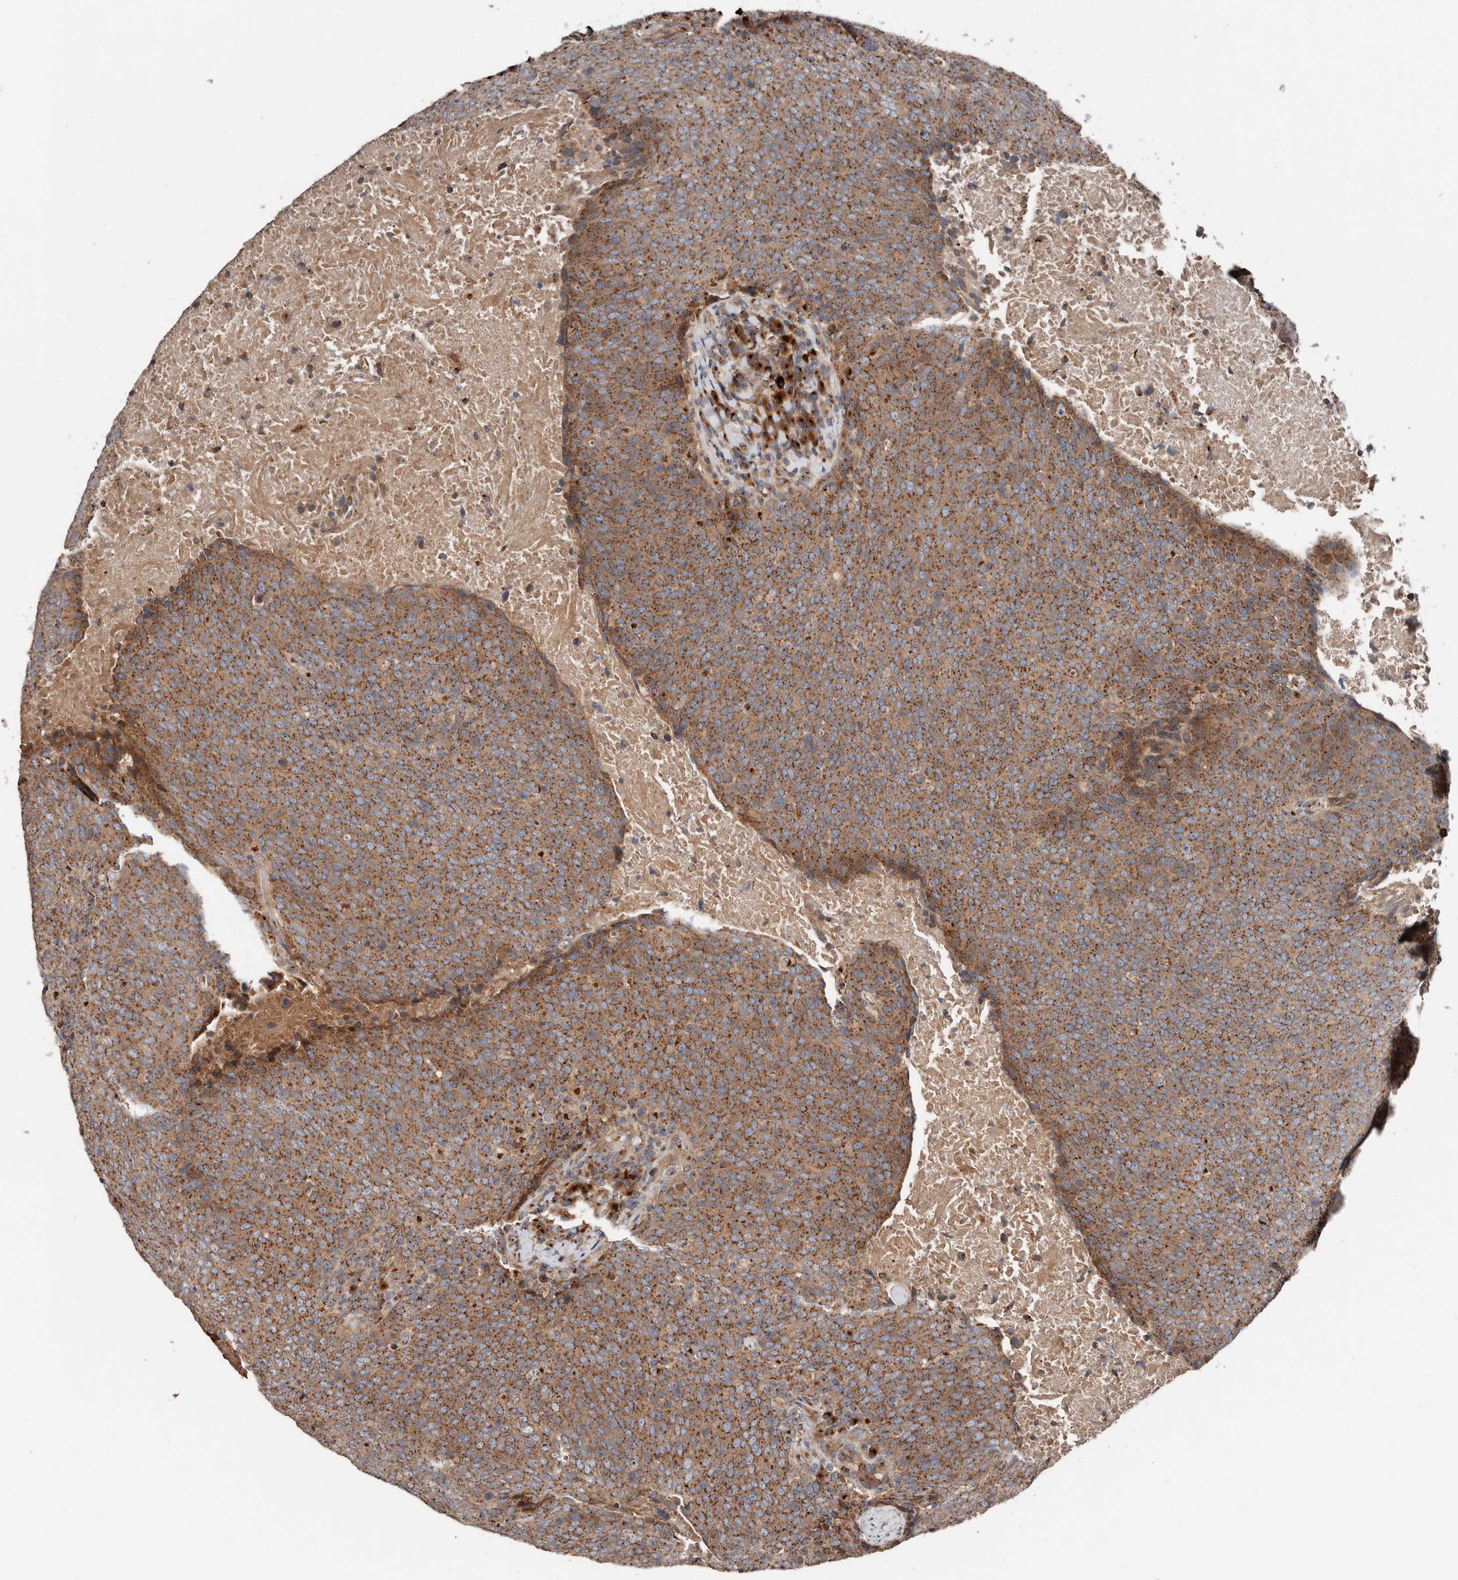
{"staining": {"intensity": "strong", "quantity": ">75%", "location": "cytoplasmic/membranous"}, "tissue": "head and neck cancer", "cell_type": "Tumor cells", "image_type": "cancer", "snomed": [{"axis": "morphology", "description": "Squamous cell carcinoma, NOS"}, {"axis": "morphology", "description": "Squamous cell carcinoma, metastatic, NOS"}, {"axis": "topography", "description": "Lymph node"}, {"axis": "topography", "description": "Head-Neck"}], "caption": "A histopathology image showing strong cytoplasmic/membranous staining in approximately >75% of tumor cells in head and neck cancer (metastatic squamous cell carcinoma), as visualized by brown immunohistochemical staining.", "gene": "COG1", "patient": {"sex": "male", "age": 62}}